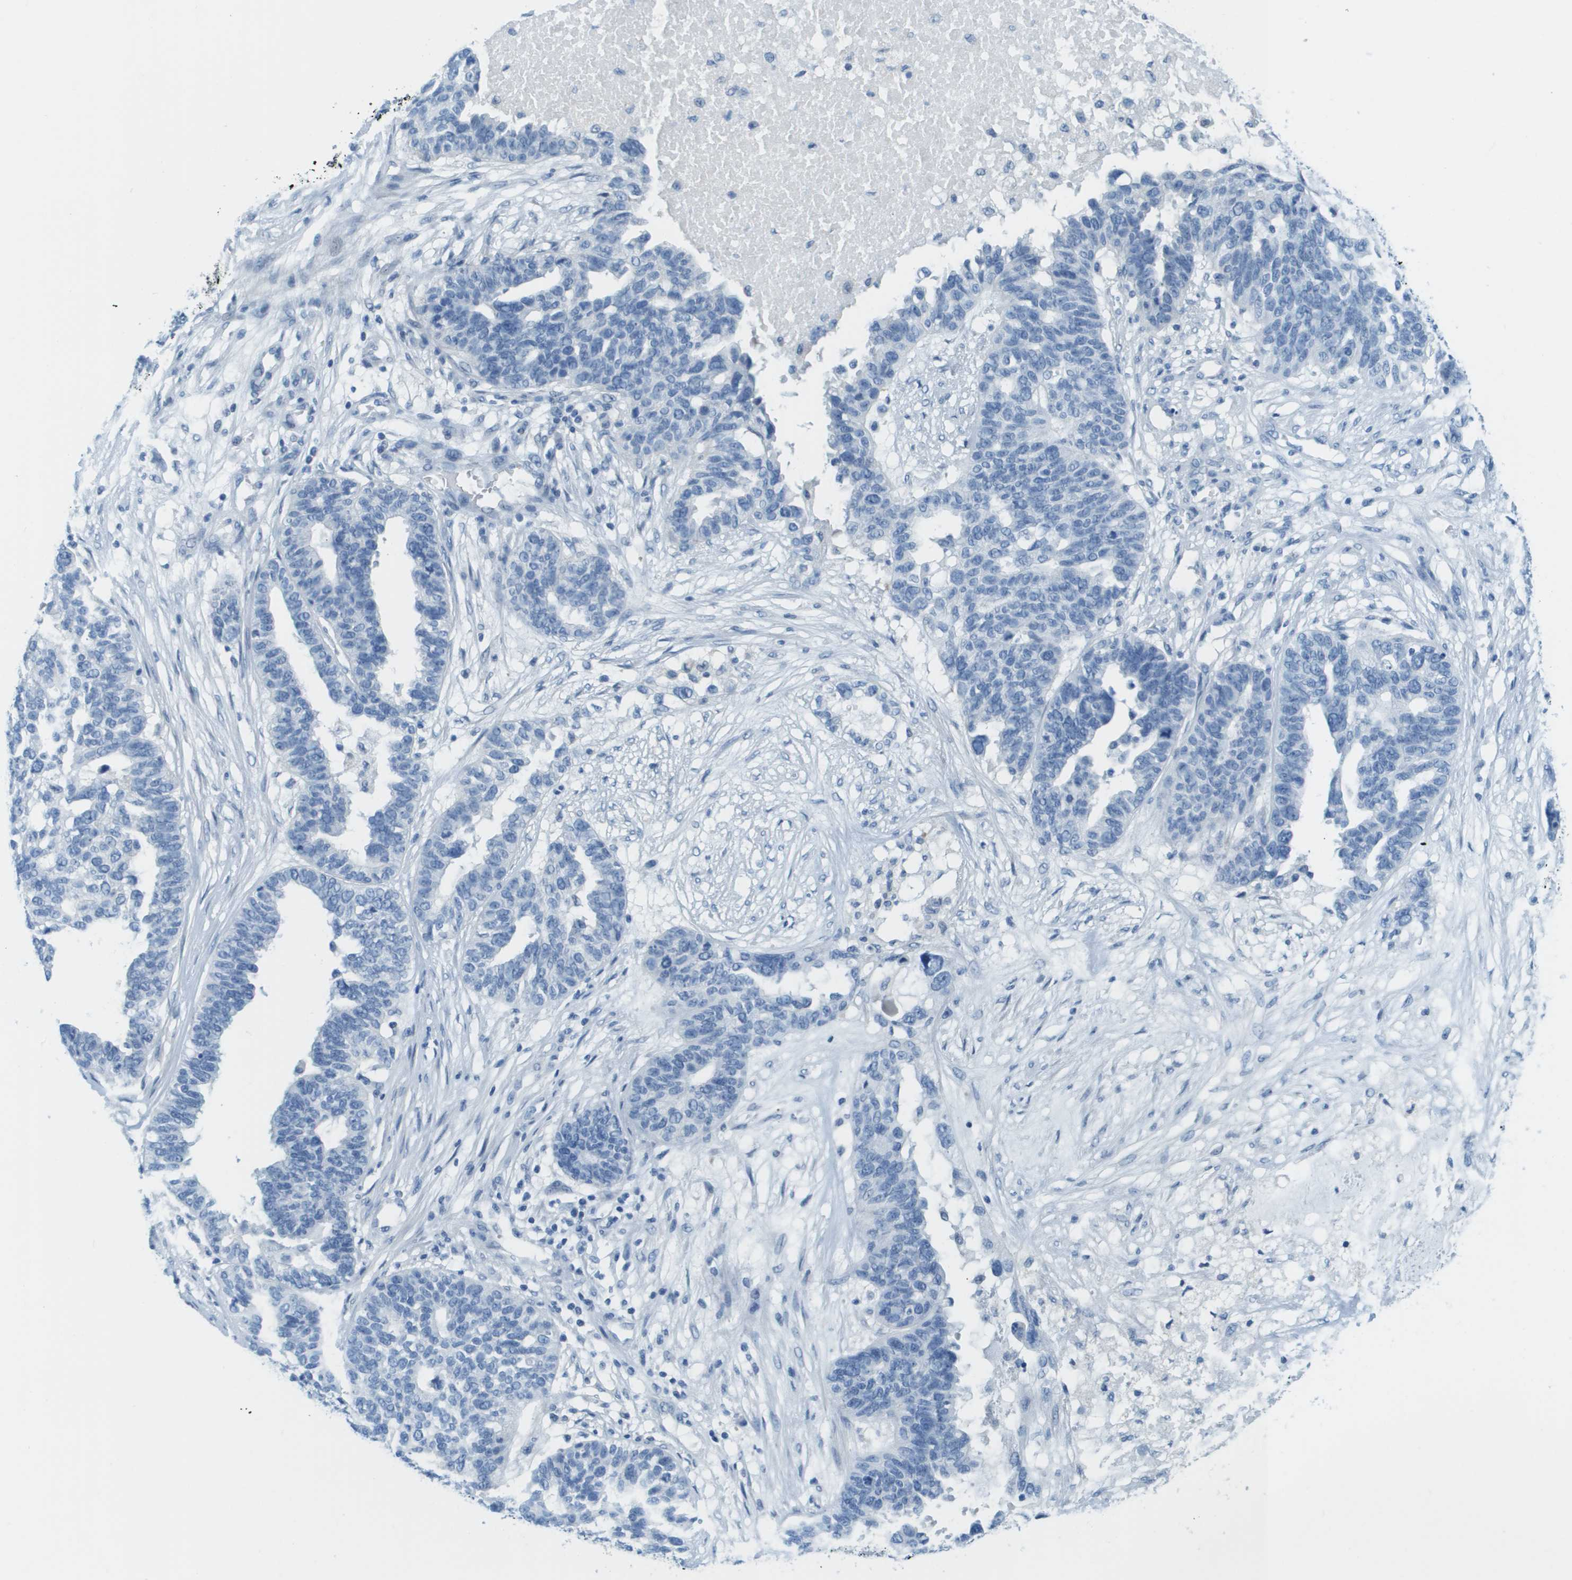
{"staining": {"intensity": "negative", "quantity": "none", "location": "none"}, "tissue": "ovarian cancer", "cell_type": "Tumor cells", "image_type": "cancer", "snomed": [{"axis": "morphology", "description": "Cystadenocarcinoma, serous, NOS"}, {"axis": "topography", "description": "Ovary"}], "caption": "This is an immunohistochemistry micrograph of ovarian cancer (serous cystadenocarcinoma). There is no positivity in tumor cells.", "gene": "CDHR2", "patient": {"sex": "female", "age": 59}}